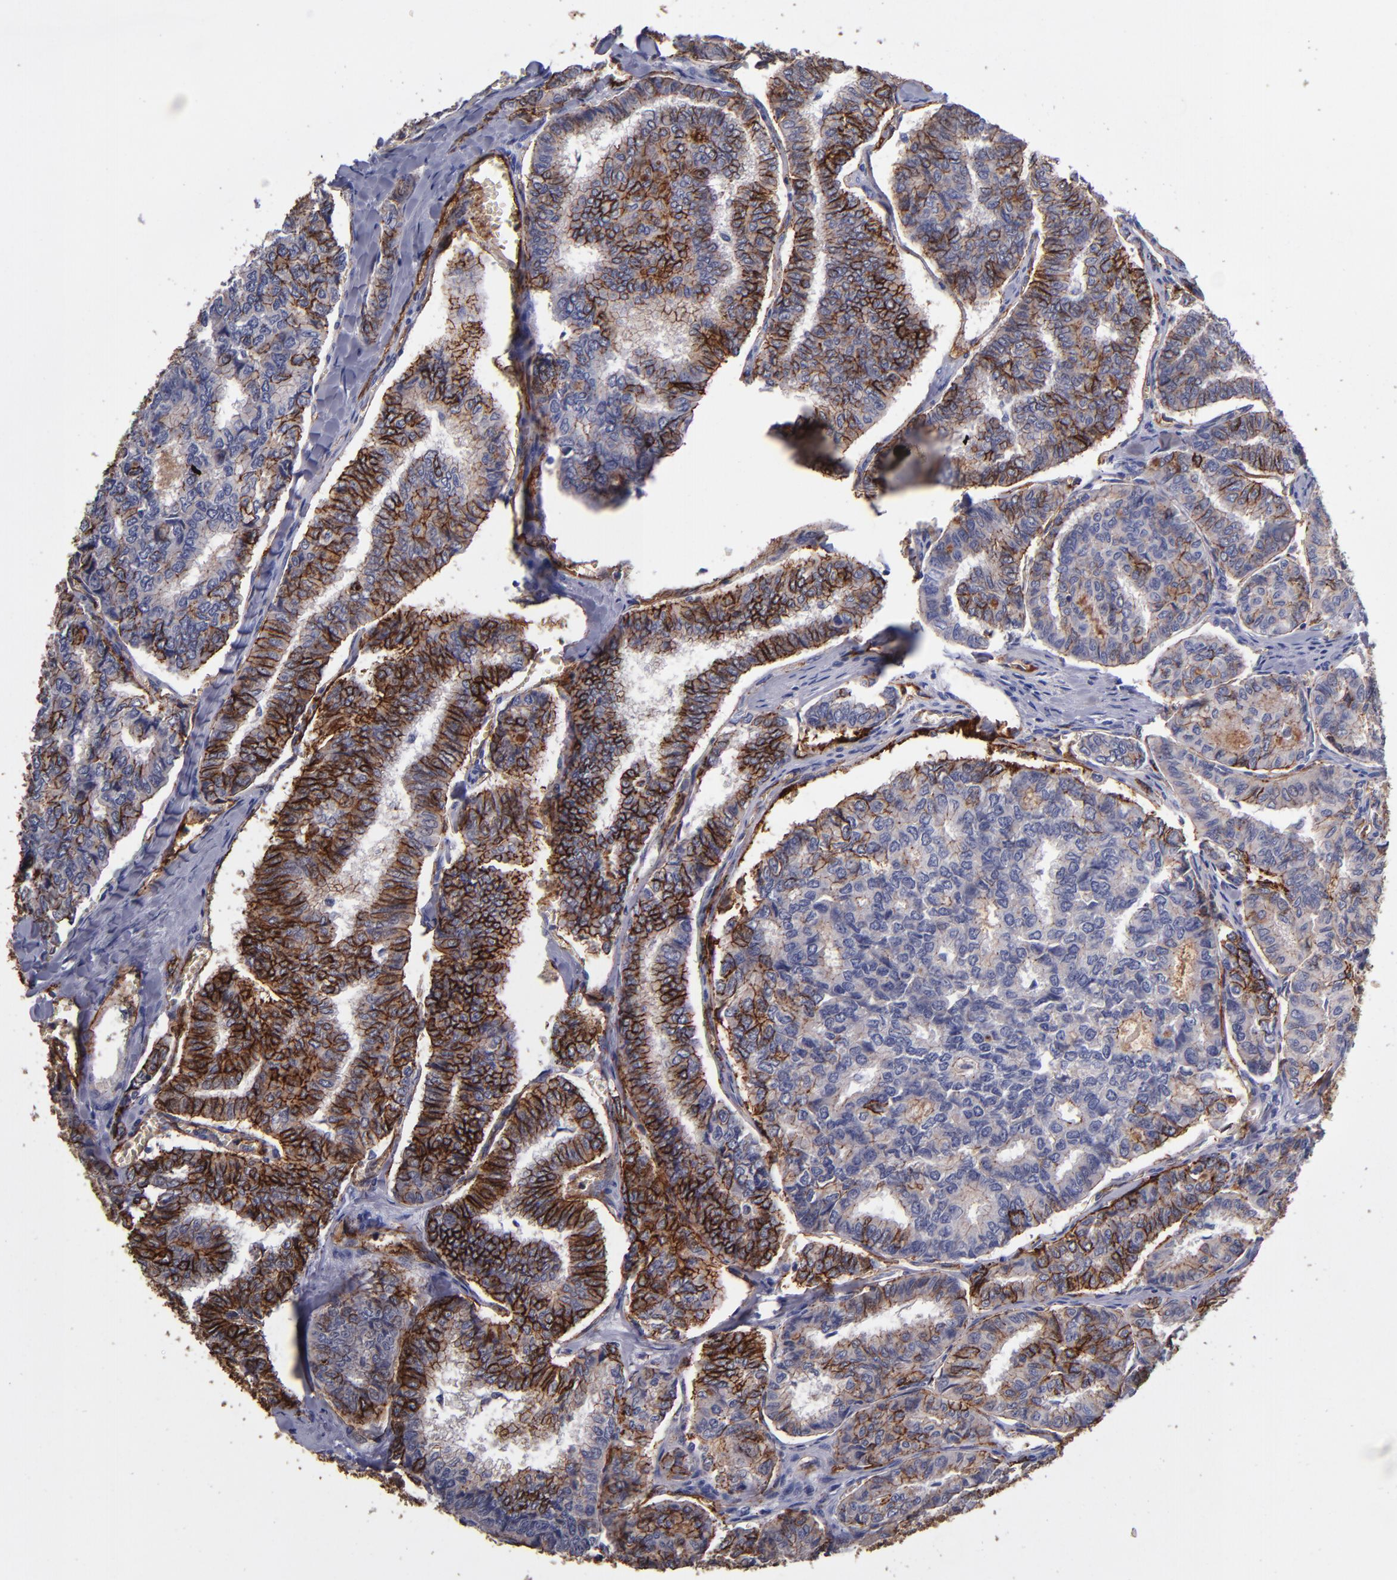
{"staining": {"intensity": "strong", "quantity": ">75%", "location": "cytoplasmic/membranous"}, "tissue": "thyroid cancer", "cell_type": "Tumor cells", "image_type": "cancer", "snomed": [{"axis": "morphology", "description": "Papillary adenocarcinoma, NOS"}, {"axis": "topography", "description": "Thyroid gland"}], "caption": "Immunohistochemistry staining of thyroid papillary adenocarcinoma, which displays high levels of strong cytoplasmic/membranous staining in approximately >75% of tumor cells indicating strong cytoplasmic/membranous protein staining. The staining was performed using DAB (3,3'-diaminobenzidine) (brown) for protein detection and nuclei were counterstained in hematoxylin (blue).", "gene": "CLDN5", "patient": {"sex": "female", "age": 35}}